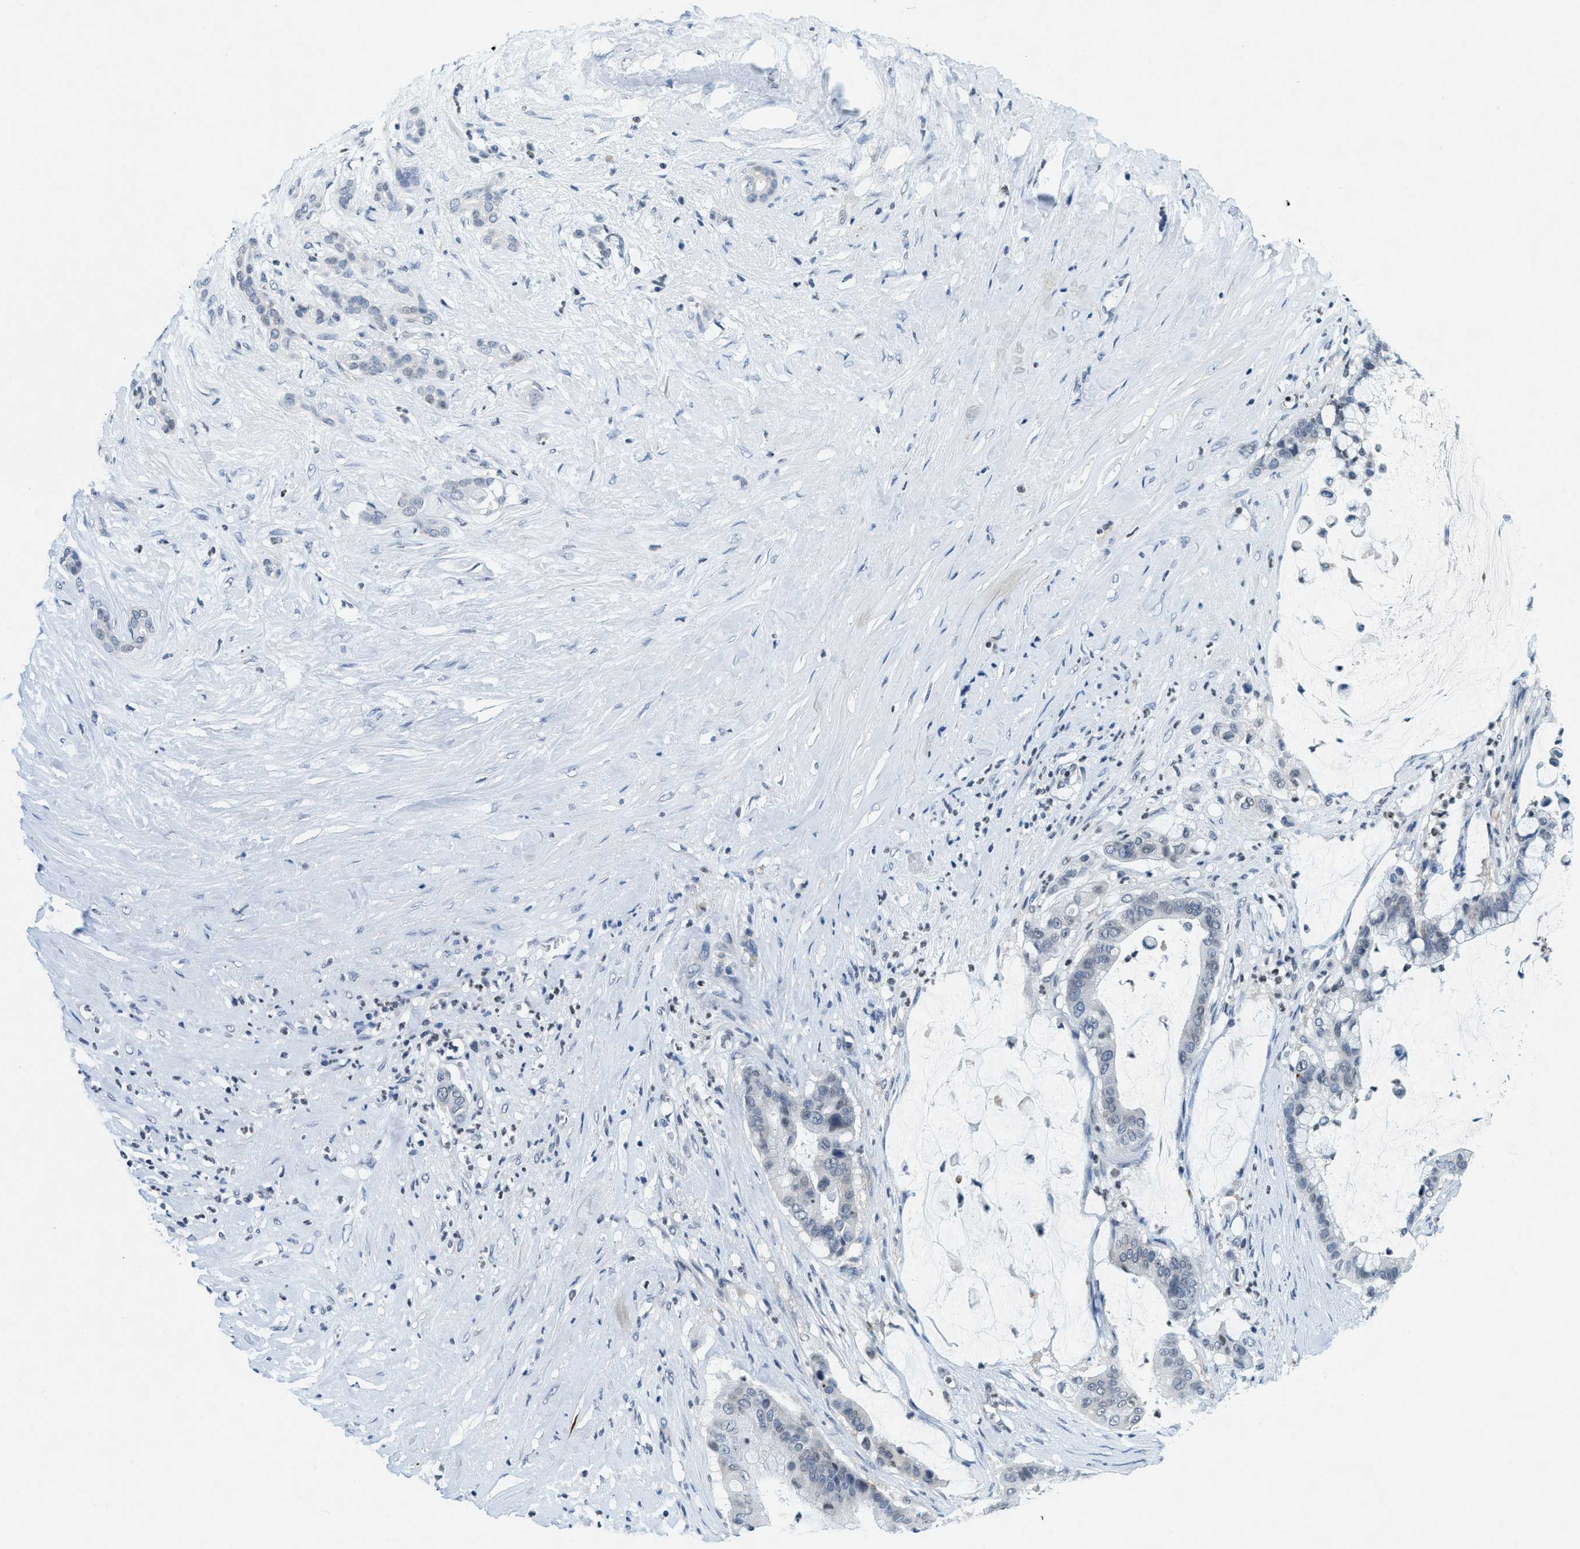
{"staining": {"intensity": "negative", "quantity": "none", "location": "none"}, "tissue": "pancreatic cancer", "cell_type": "Tumor cells", "image_type": "cancer", "snomed": [{"axis": "morphology", "description": "Adenocarcinoma, NOS"}, {"axis": "topography", "description": "Pancreas"}], "caption": "The micrograph reveals no staining of tumor cells in adenocarcinoma (pancreatic). Nuclei are stained in blue.", "gene": "UVRAG", "patient": {"sex": "male", "age": 41}}